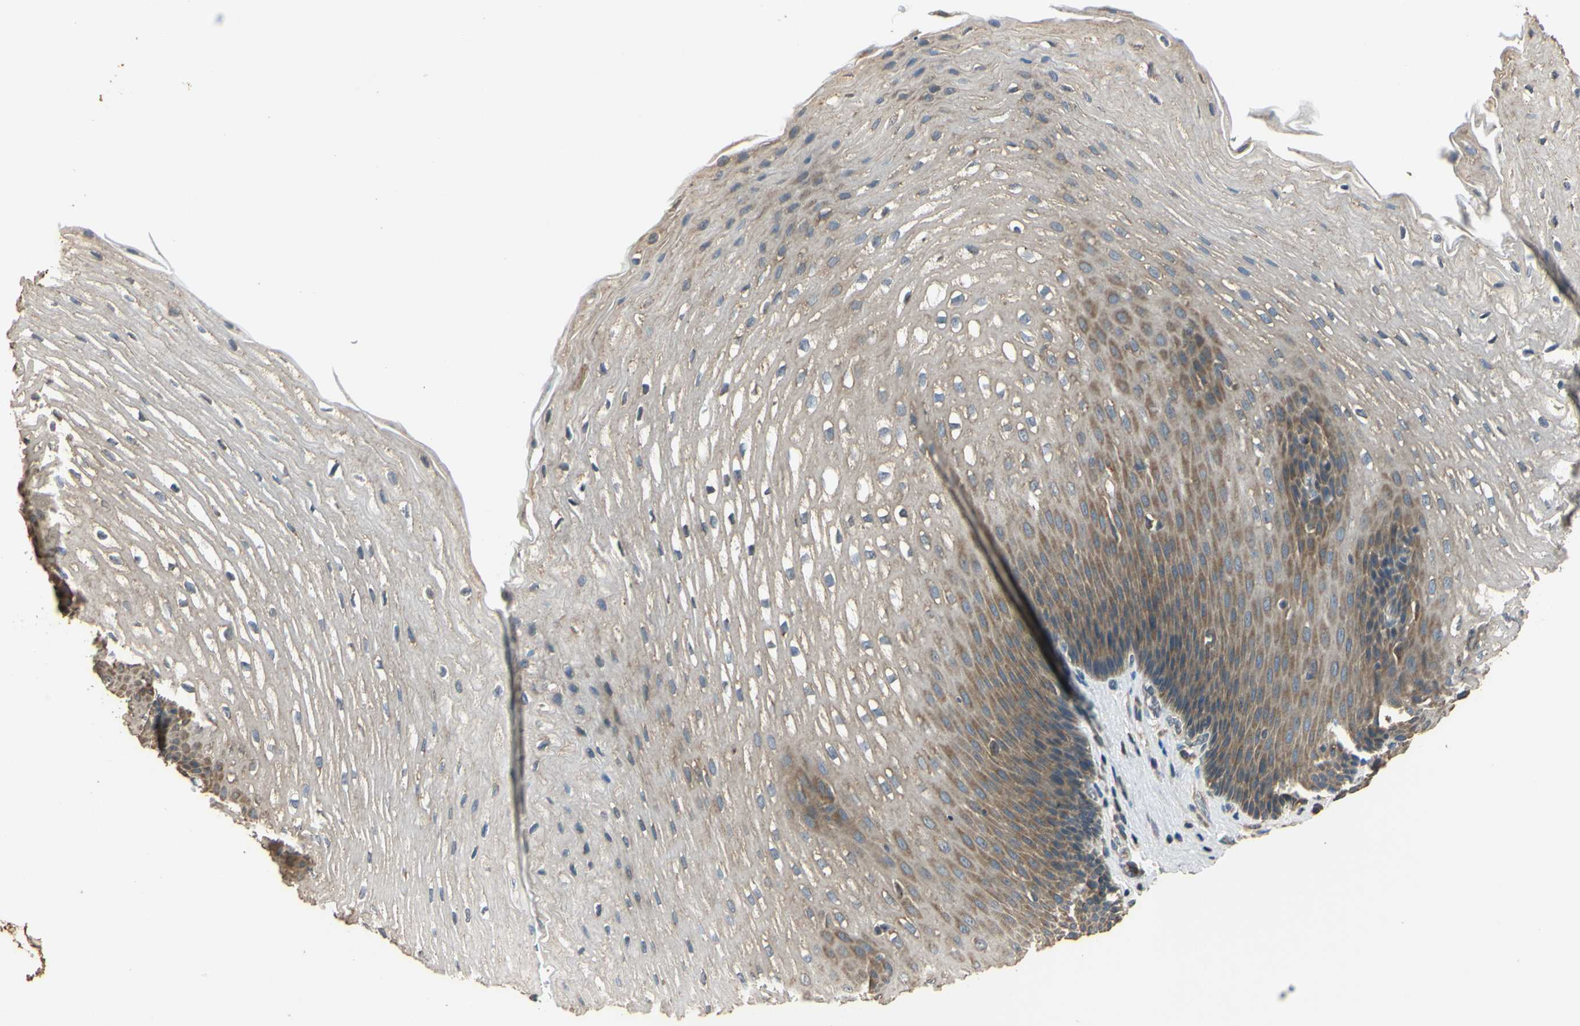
{"staining": {"intensity": "moderate", "quantity": "25%-75%", "location": "cytoplasmic/membranous"}, "tissue": "esophagus", "cell_type": "Squamous epithelial cells", "image_type": "normal", "snomed": [{"axis": "morphology", "description": "Normal tissue, NOS"}, {"axis": "topography", "description": "Esophagus"}], "caption": "This photomicrograph exhibits immunohistochemistry staining of benign human esophagus, with medium moderate cytoplasmic/membranous staining in about 25%-75% of squamous epithelial cells.", "gene": "STX18", "patient": {"sex": "male", "age": 48}}